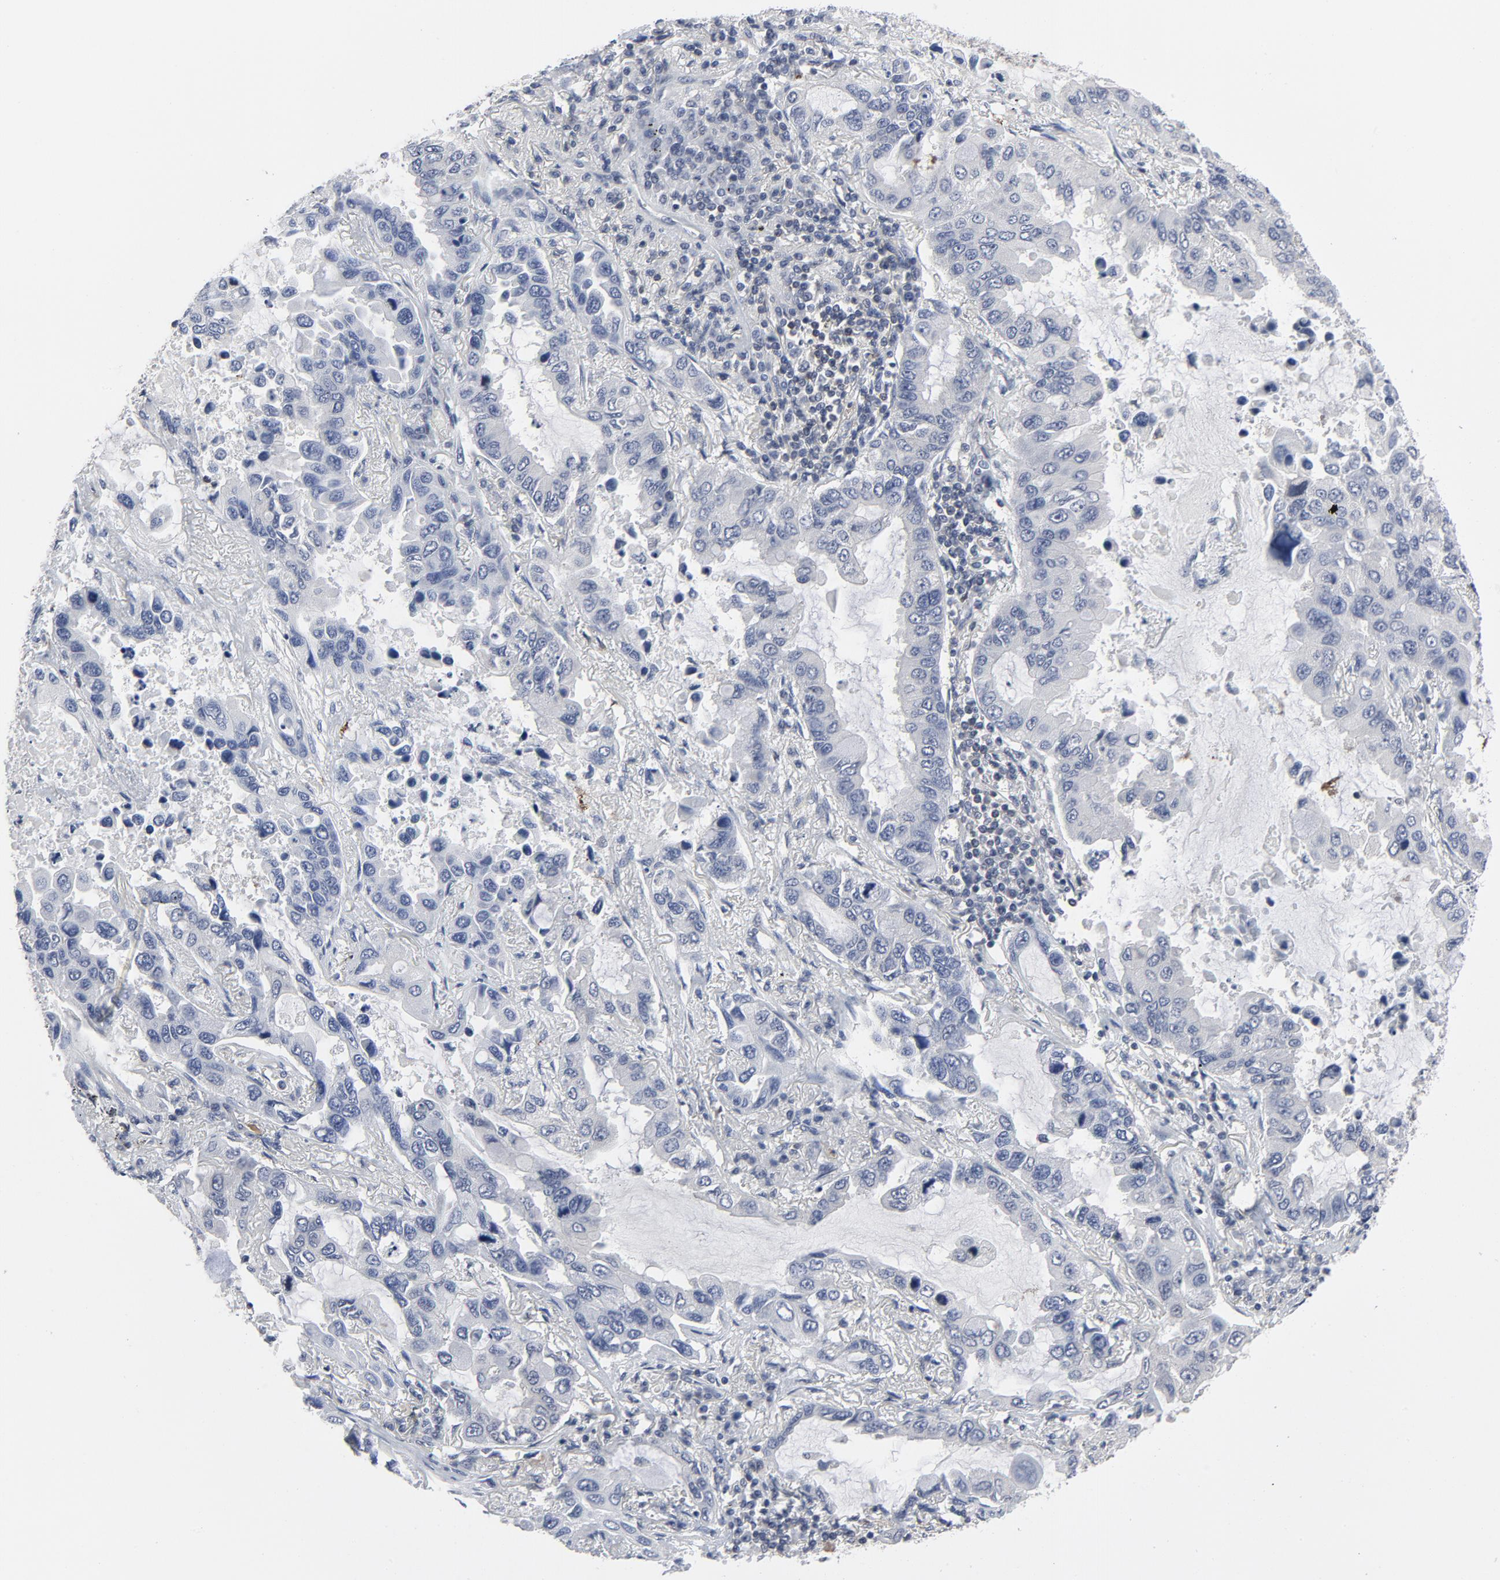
{"staining": {"intensity": "negative", "quantity": "none", "location": "none"}, "tissue": "lung cancer", "cell_type": "Tumor cells", "image_type": "cancer", "snomed": [{"axis": "morphology", "description": "Adenocarcinoma, NOS"}, {"axis": "topography", "description": "Lung"}], "caption": "An IHC image of lung adenocarcinoma is shown. There is no staining in tumor cells of lung adenocarcinoma.", "gene": "NFKB1", "patient": {"sex": "male", "age": 64}}